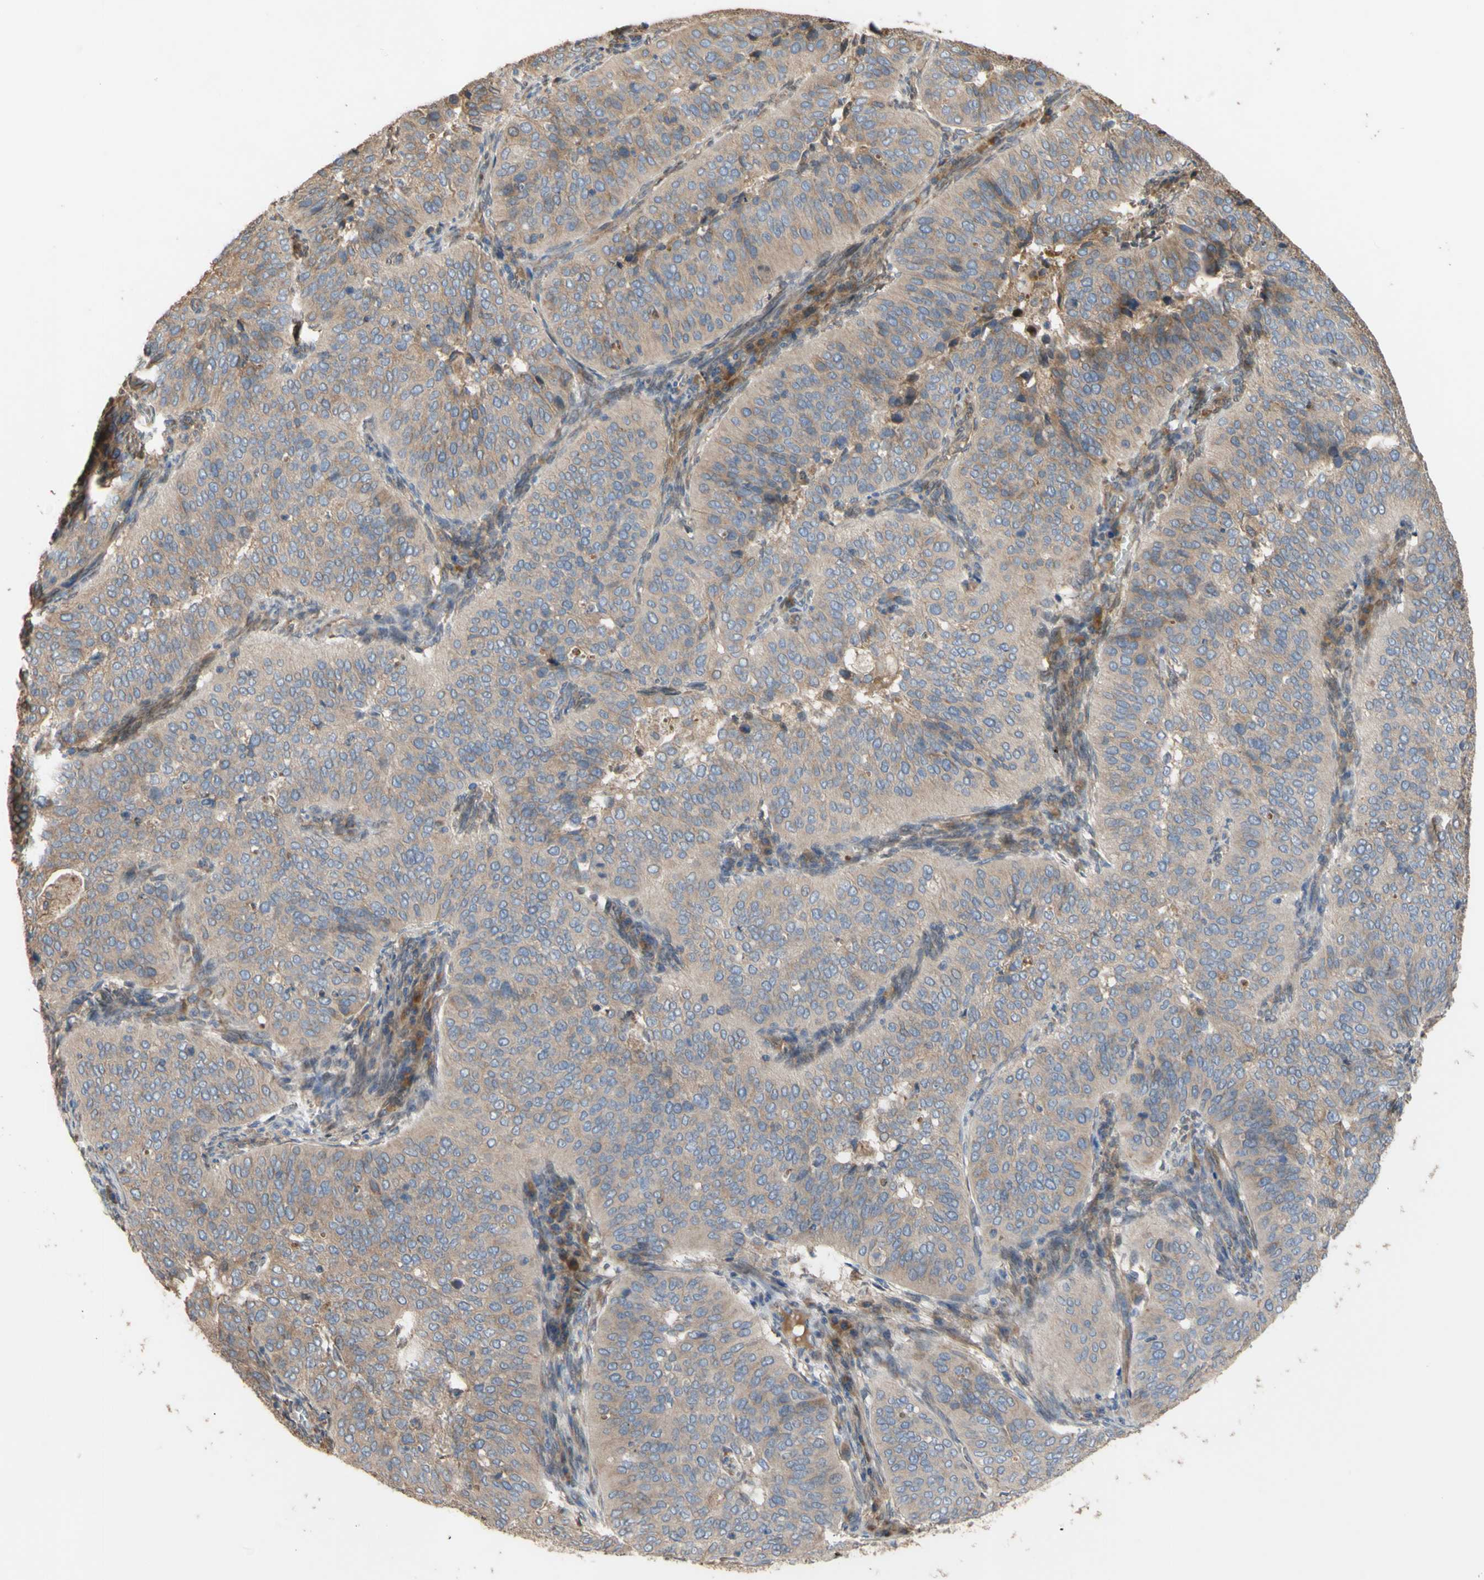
{"staining": {"intensity": "weak", "quantity": ">75%", "location": "cytoplasmic/membranous"}, "tissue": "cervical cancer", "cell_type": "Tumor cells", "image_type": "cancer", "snomed": [{"axis": "morphology", "description": "Normal tissue, NOS"}, {"axis": "morphology", "description": "Squamous cell carcinoma, NOS"}, {"axis": "topography", "description": "Cervix"}], "caption": "Immunohistochemistry (IHC) staining of cervical squamous cell carcinoma, which demonstrates low levels of weak cytoplasmic/membranous expression in approximately >75% of tumor cells indicating weak cytoplasmic/membranous protein positivity. The staining was performed using DAB (brown) for protein detection and nuclei were counterstained in hematoxylin (blue).", "gene": "NECTIN3", "patient": {"sex": "female", "age": 39}}